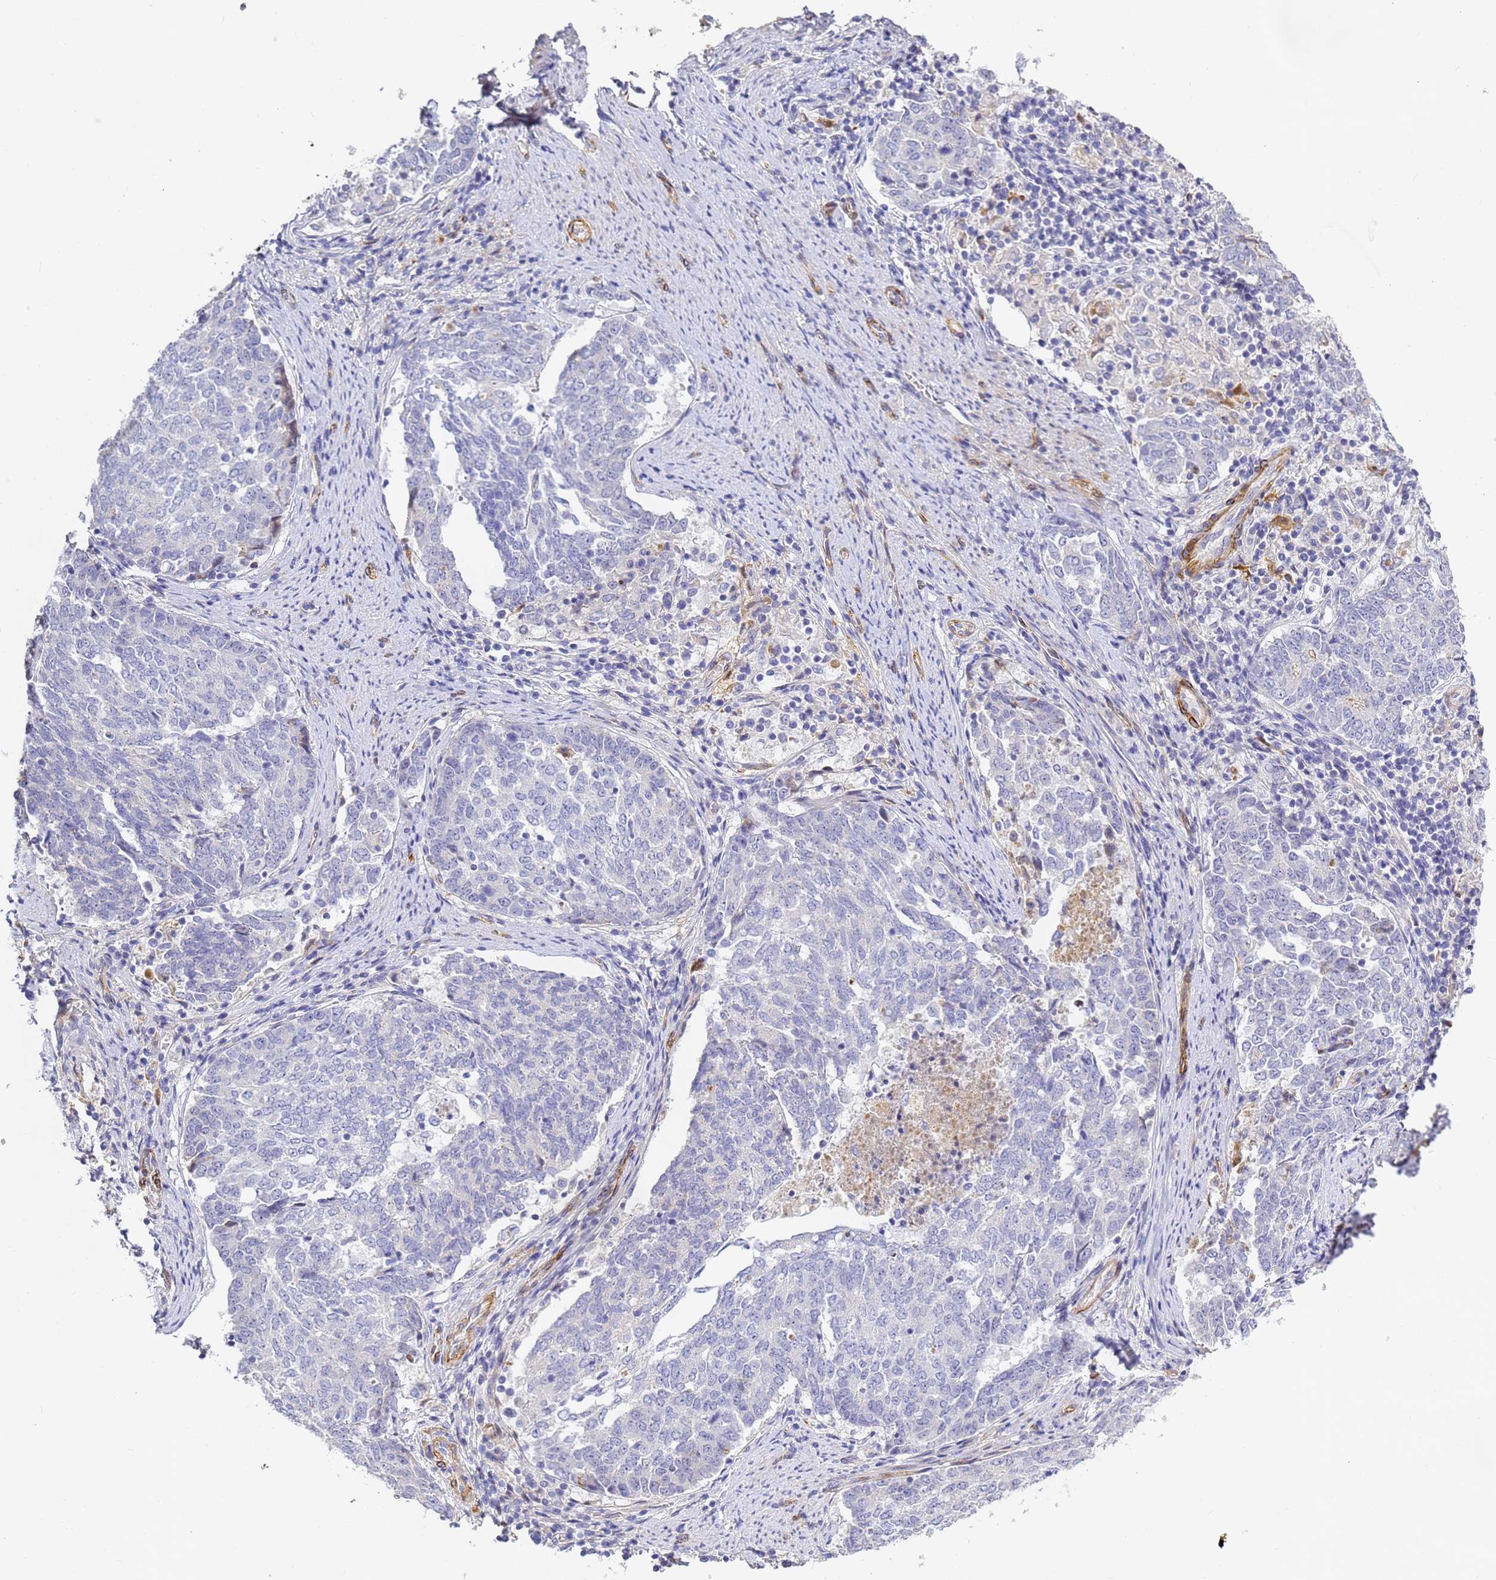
{"staining": {"intensity": "negative", "quantity": "none", "location": "none"}, "tissue": "endometrial cancer", "cell_type": "Tumor cells", "image_type": "cancer", "snomed": [{"axis": "morphology", "description": "Adenocarcinoma, NOS"}, {"axis": "topography", "description": "Endometrium"}], "caption": "Endometrial cancer was stained to show a protein in brown. There is no significant staining in tumor cells.", "gene": "CFH", "patient": {"sex": "female", "age": 80}}